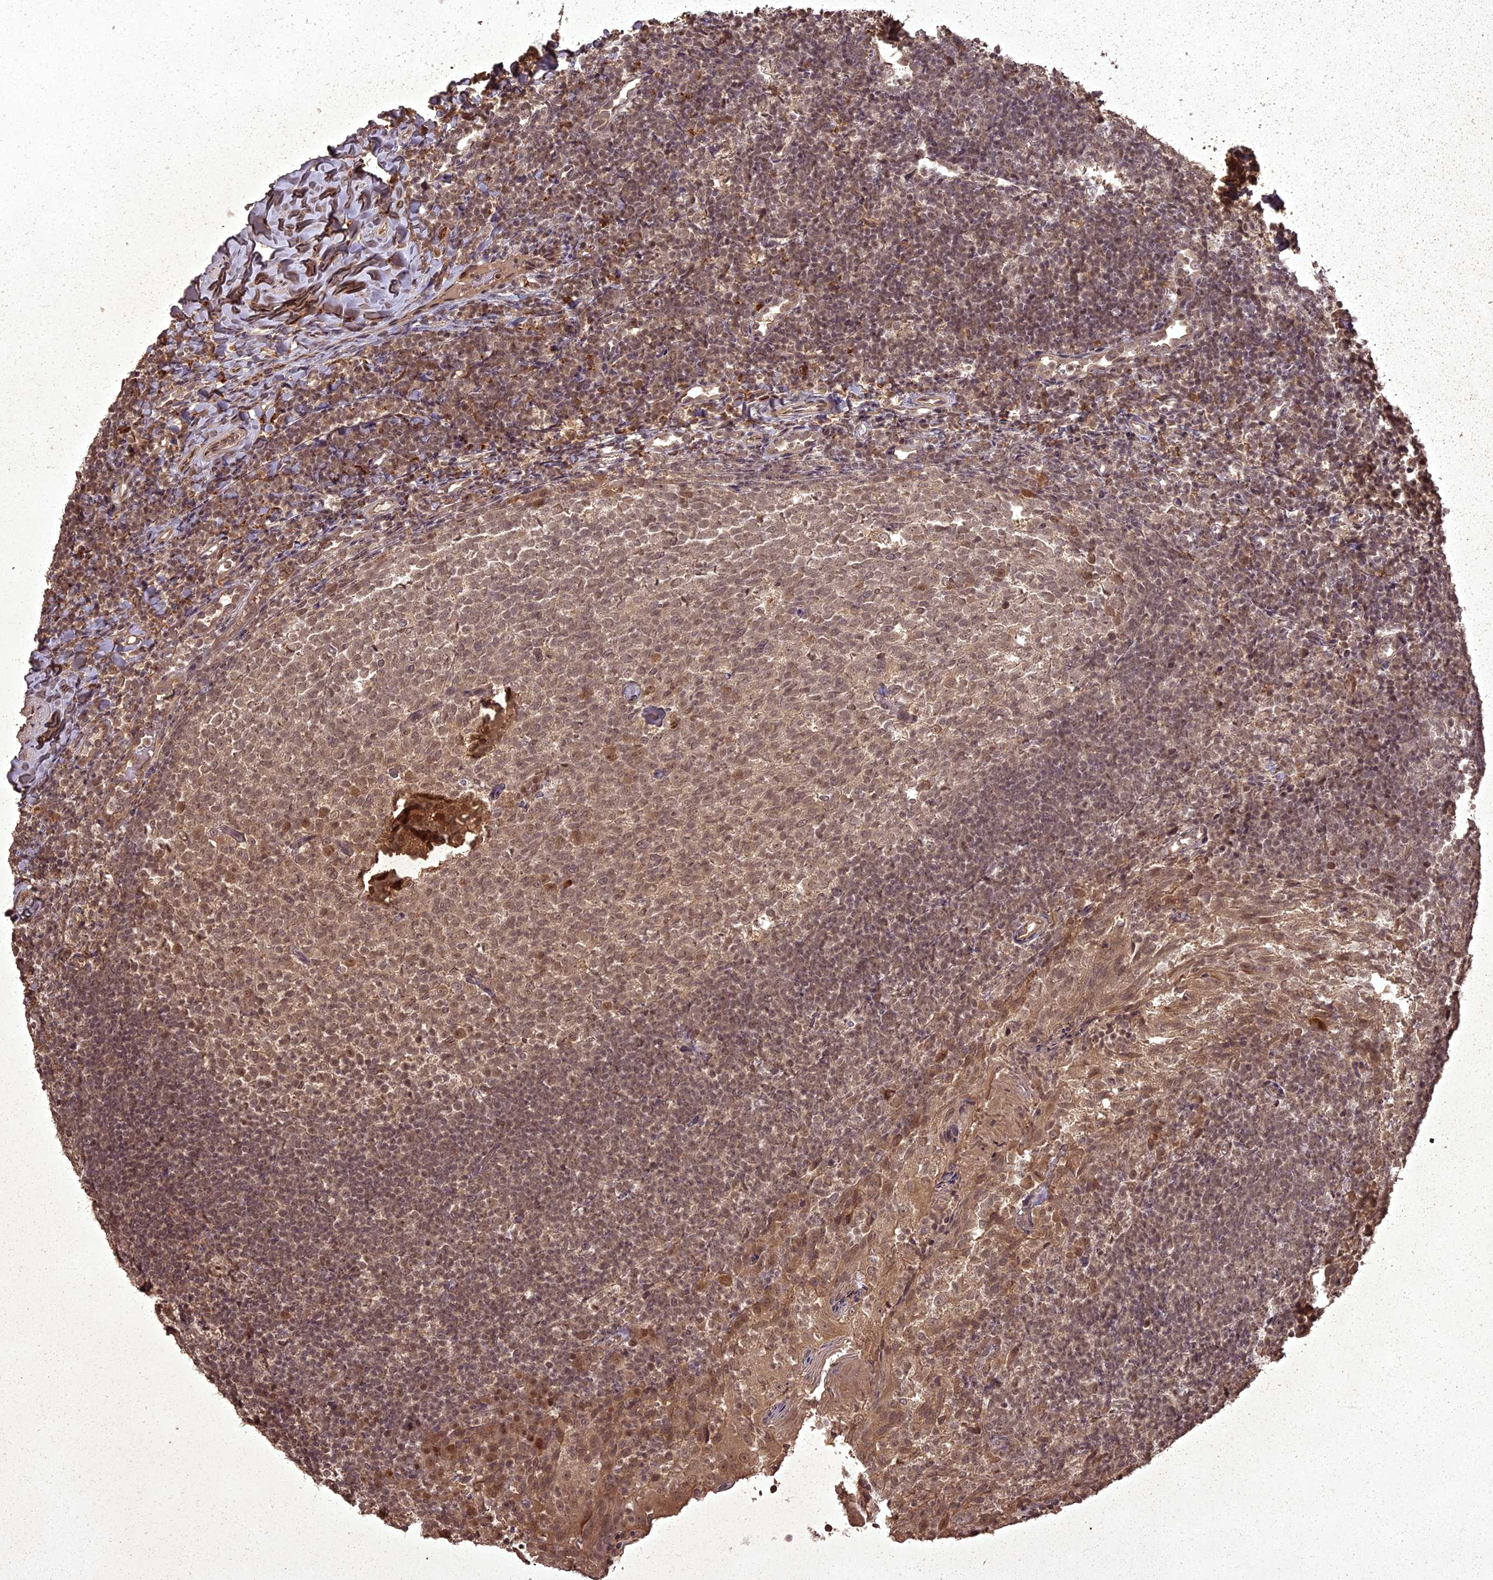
{"staining": {"intensity": "moderate", "quantity": ">75%", "location": "cytoplasmic/membranous,nuclear"}, "tissue": "tonsil", "cell_type": "Germinal center cells", "image_type": "normal", "snomed": [{"axis": "morphology", "description": "Normal tissue, NOS"}, {"axis": "topography", "description": "Tonsil"}], "caption": "DAB (3,3'-diaminobenzidine) immunohistochemical staining of normal tonsil exhibits moderate cytoplasmic/membranous,nuclear protein expression in about >75% of germinal center cells. Nuclei are stained in blue.", "gene": "ING5", "patient": {"sex": "female", "age": 10}}